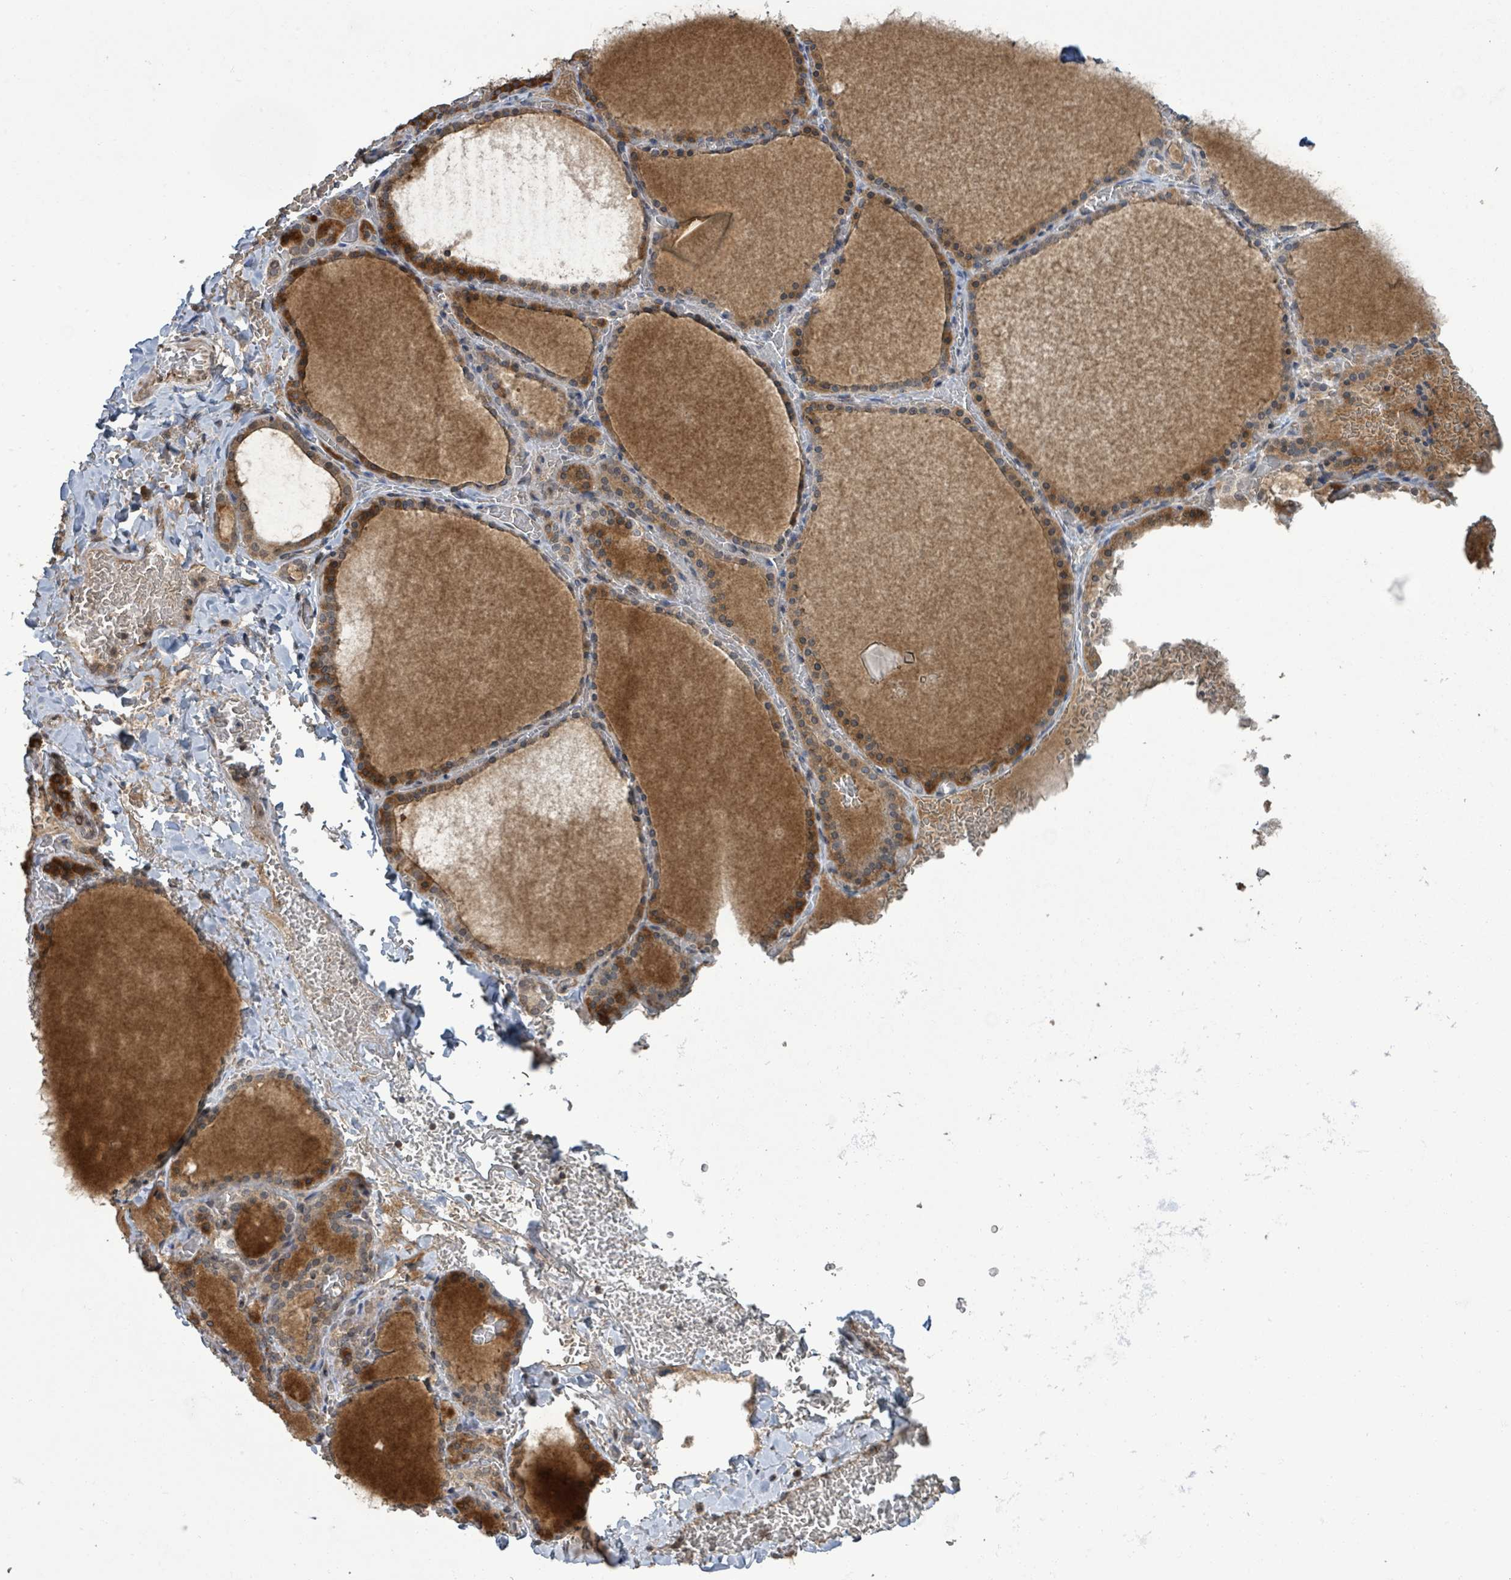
{"staining": {"intensity": "moderate", "quantity": "25%-75%", "location": "cytoplasmic/membranous"}, "tissue": "thyroid gland", "cell_type": "Glandular cells", "image_type": "normal", "snomed": [{"axis": "morphology", "description": "Normal tissue, NOS"}, {"axis": "topography", "description": "Thyroid gland"}], "caption": "Normal thyroid gland reveals moderate cytoplasmic/membranous staining in about 25%-75% of glandular cells, visualized by immunohistochemistry.", "gene": "ENSG00000256500", "patient": {"sex": "female", "age": 39}}